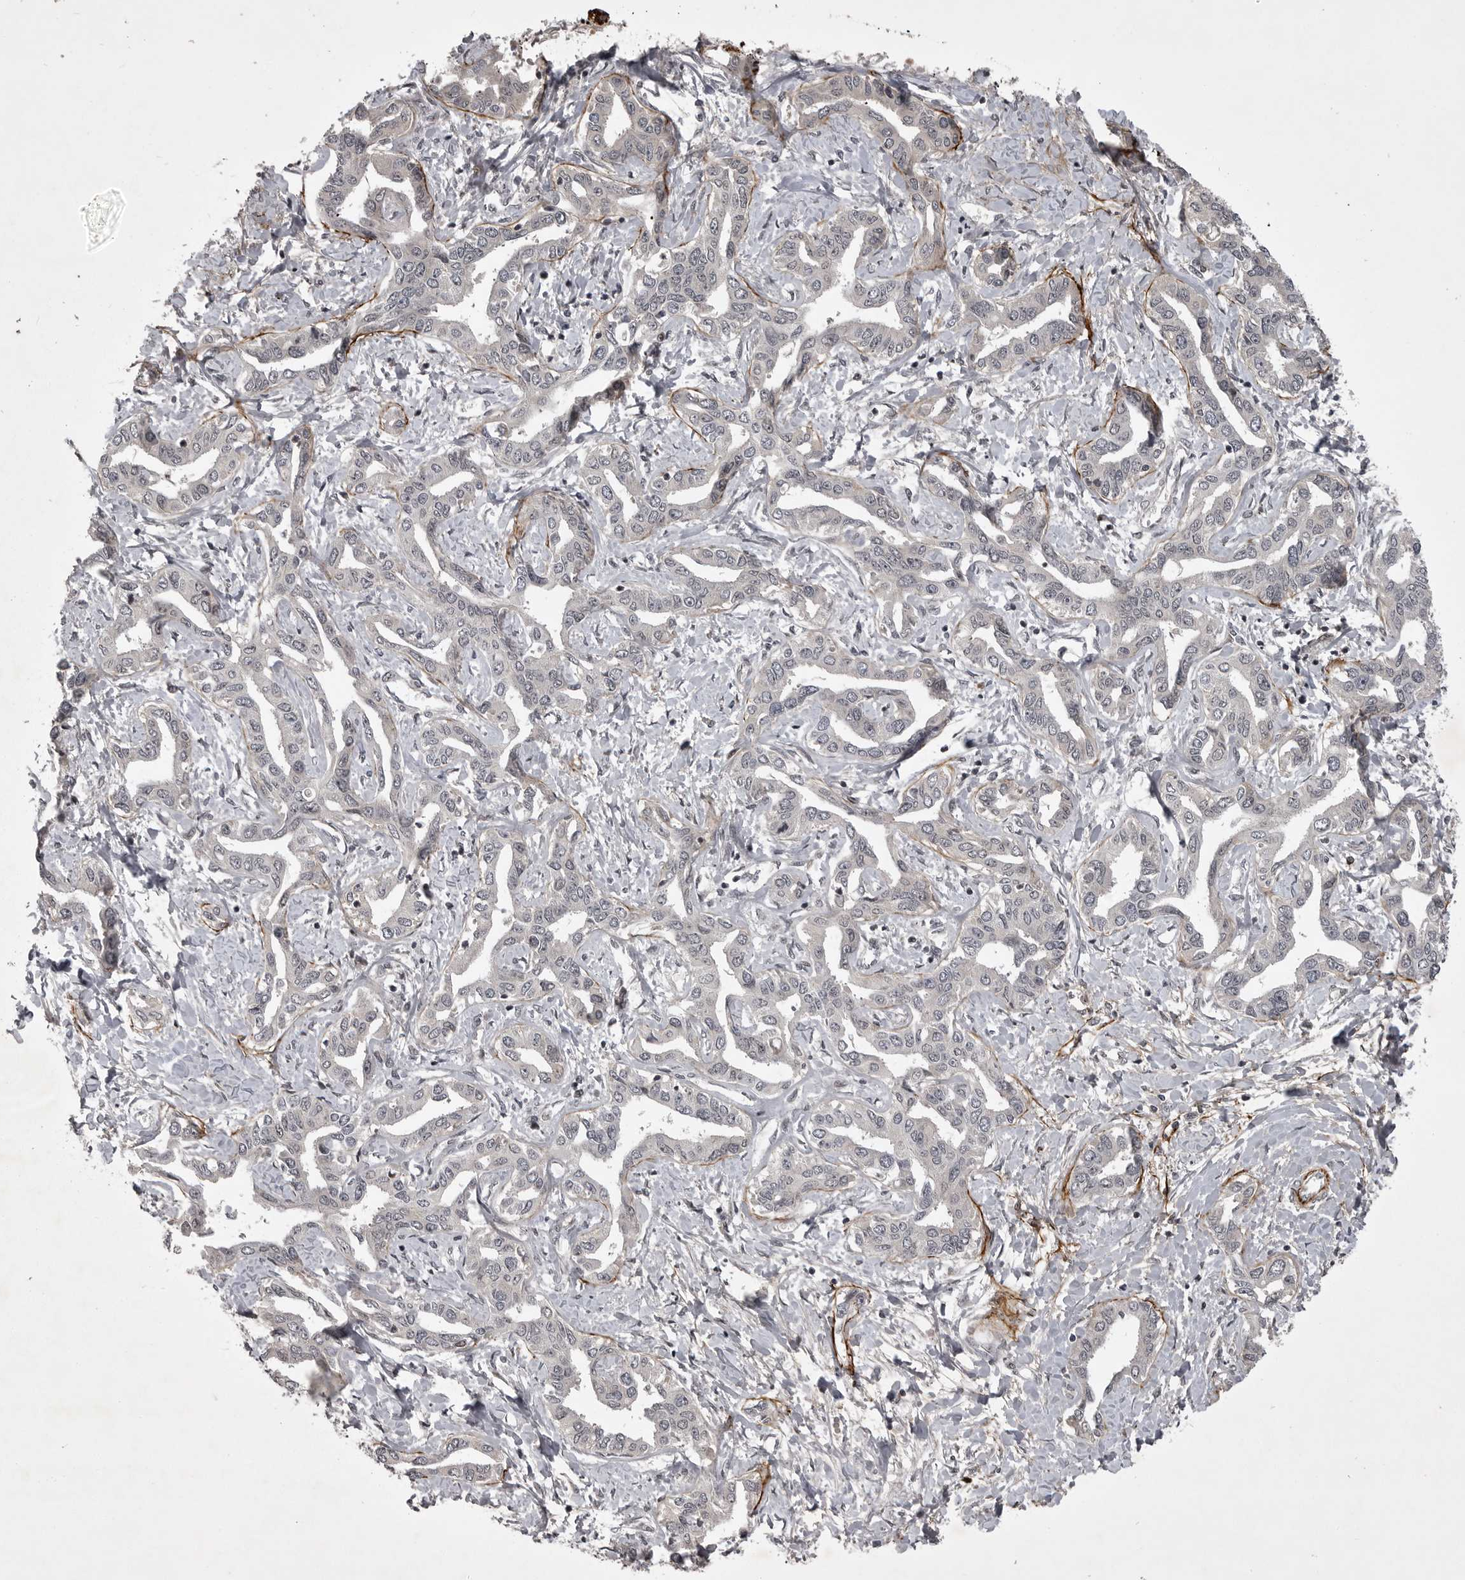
{"staining": {"intensity": "negative", "quantity": "none", "location": "none"}, "tissue": "liver cancer", "cell_type": "Tumor cells", "image_type": "cancer", "snomed": [{"axis": "morphology", "description": "Cholangiocarcinoma"}, {"axis": "topography", "description": "Liver"}], "caption": "Human liver cancer (cholangiocarcinoma) stained for a protein using IHC shows no positivity in tumor cells.", "gene": "SNX16", "patient": {"sex": "male", "age": 59}}